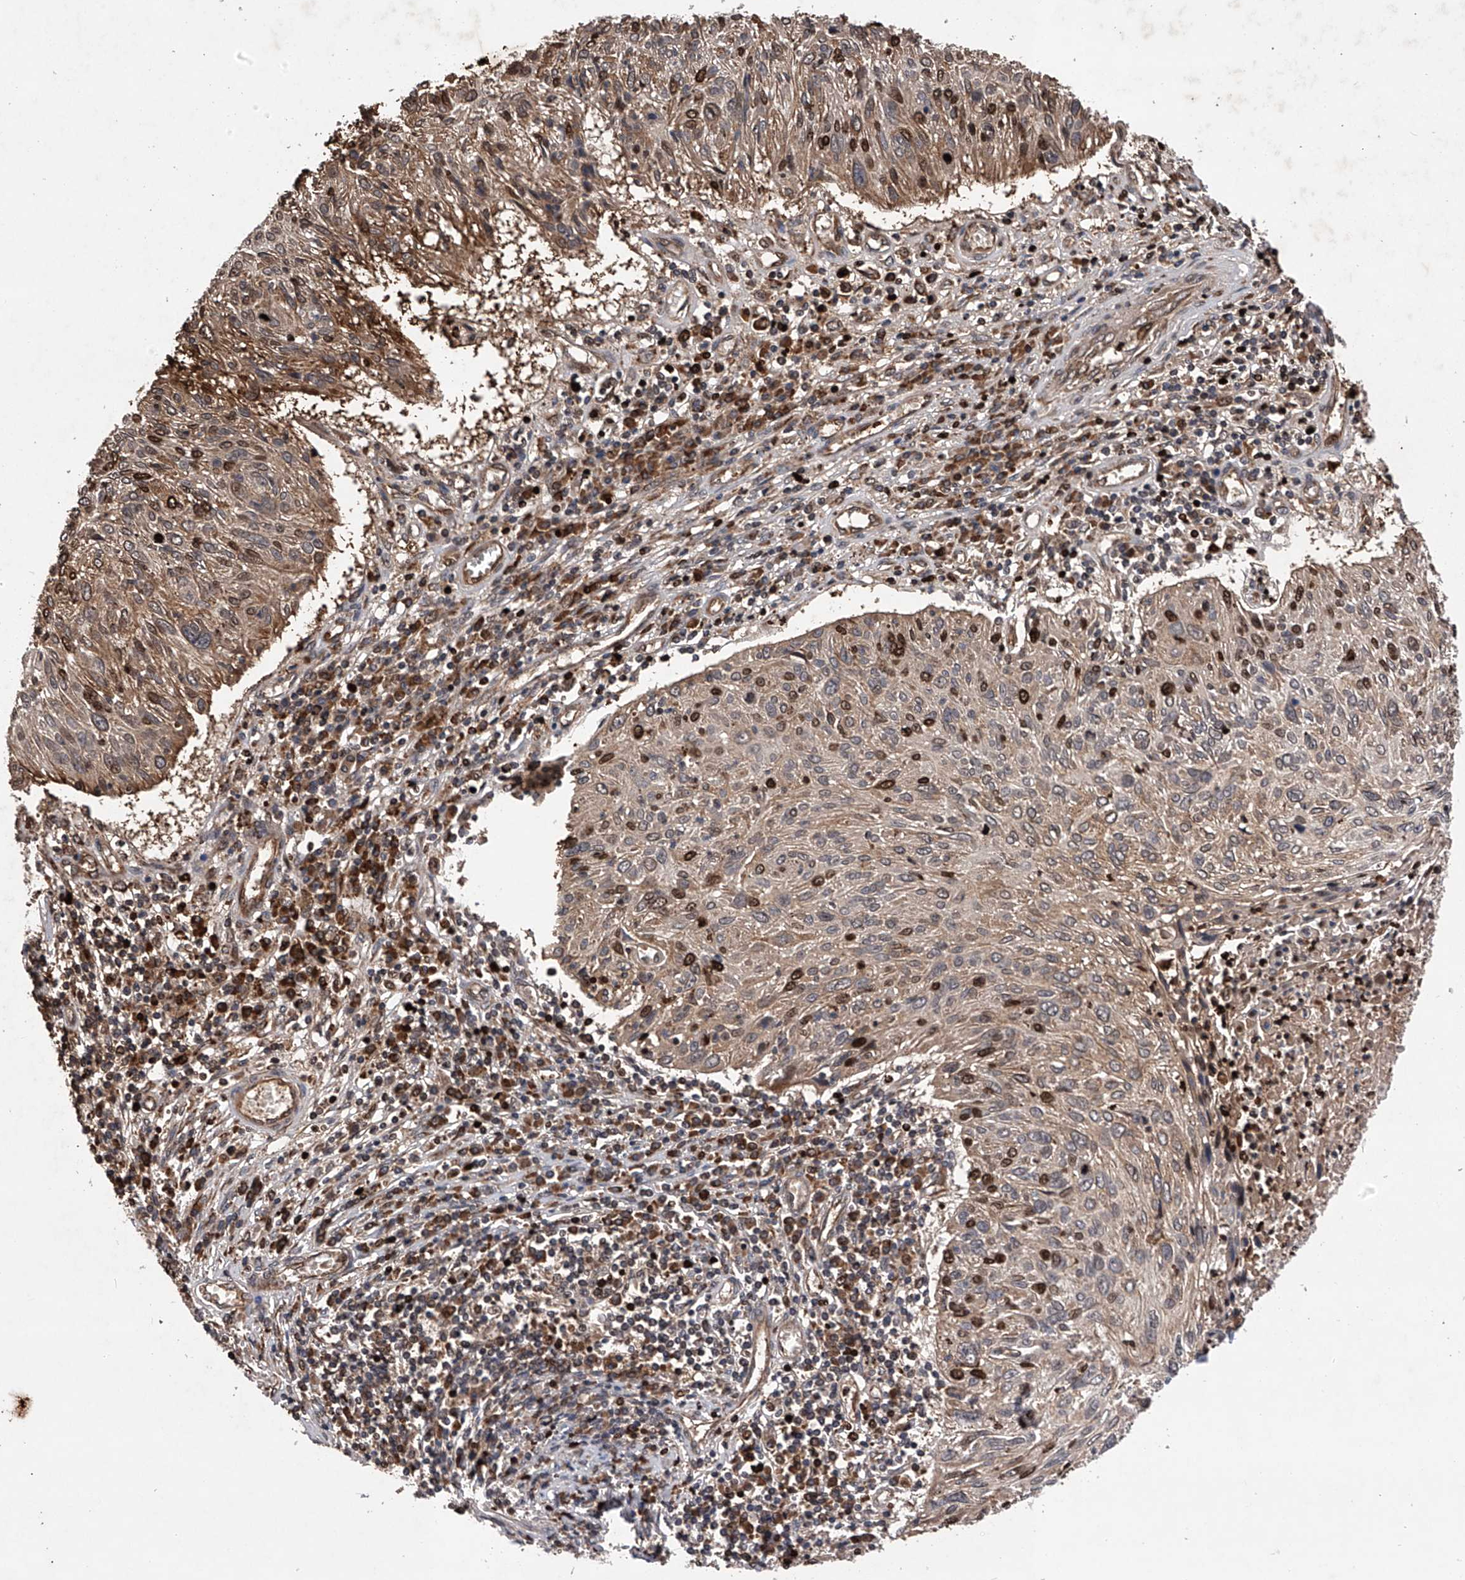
{"staining": {"intensity": "moderate", "quantity": "25%-75%", "location": "cytoplasmic/membranous,nuclear"}, "tissue": "cervical cancer", "cell_type": "Tumor cells", "image_type": "cancer", "snomed": [{"axis": "morphology", "description": "Squamous cell carcinoma, NOS"}, {"axis": "topography", "description": "Cervix"}], "caption": "High-magnification brightfield microscopy of cervical cancer stained with DAB (brown) and counterstained with hematoxylin (blue). tumor cells exhibit moderate cytoplasmic/membranous and nuclear positivity is present in approximately25%-75% of cells.", "gene": "MAP3K11", "patient": {"sex": "female", "age": 51}}